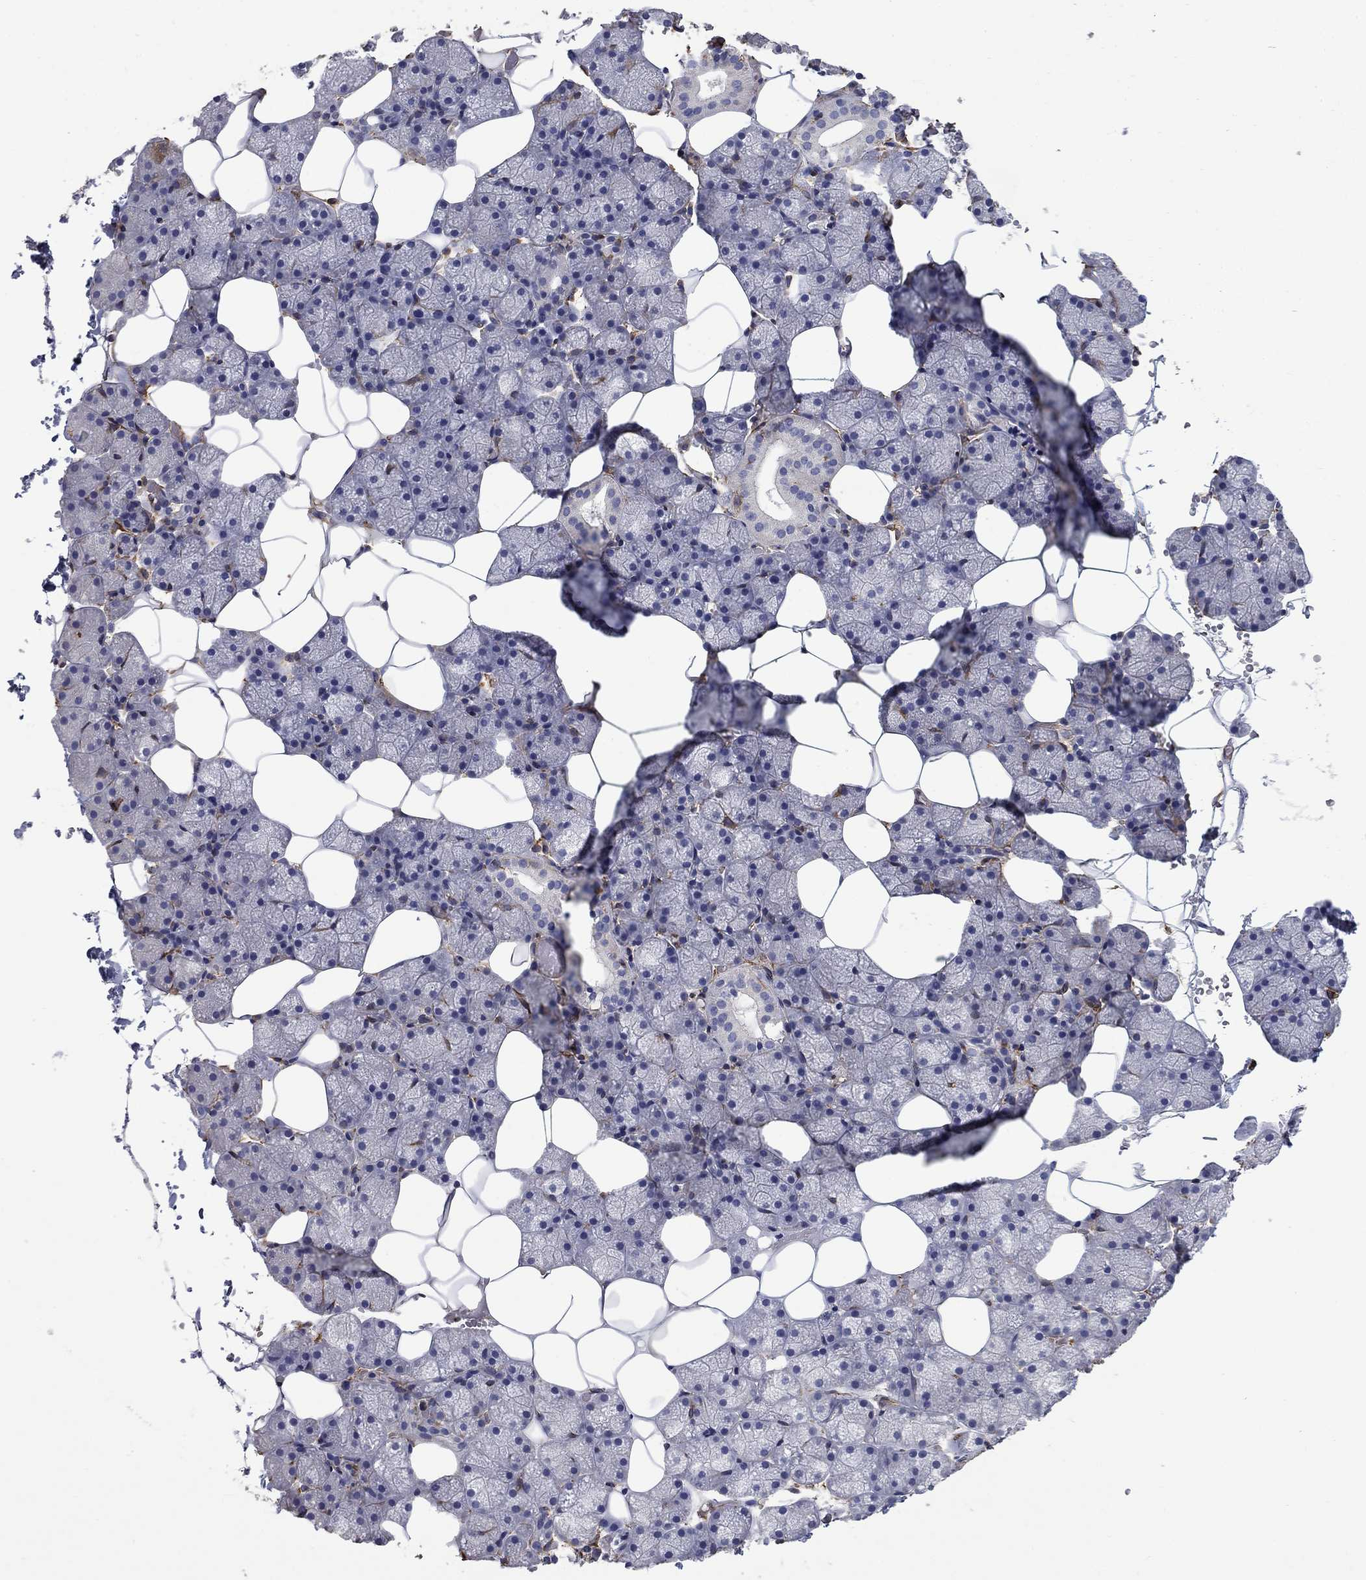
{"staining": {"intensity": "weak", "quantity": "<25%", "location": "cytoplasmic/membranous"}, "tissue": "salivary gland", "cell_type": "Glandular cells", "image_type": "normal", "snomed": [{"axis": "morphology", "description": "Normal tissue, NOS"}, {"axis": "topography", "description": "Salivary gland"}], "caption": "There is no significant expression in glandular cells of salivary gland. The staining is performed using DAB (3,3'-diaminobenzidine) brown chromogen with nuclei counter-stained in using hematoxylin.", "gene": "DPYSL2", "patient": {"sex": "male", "age": 38}}